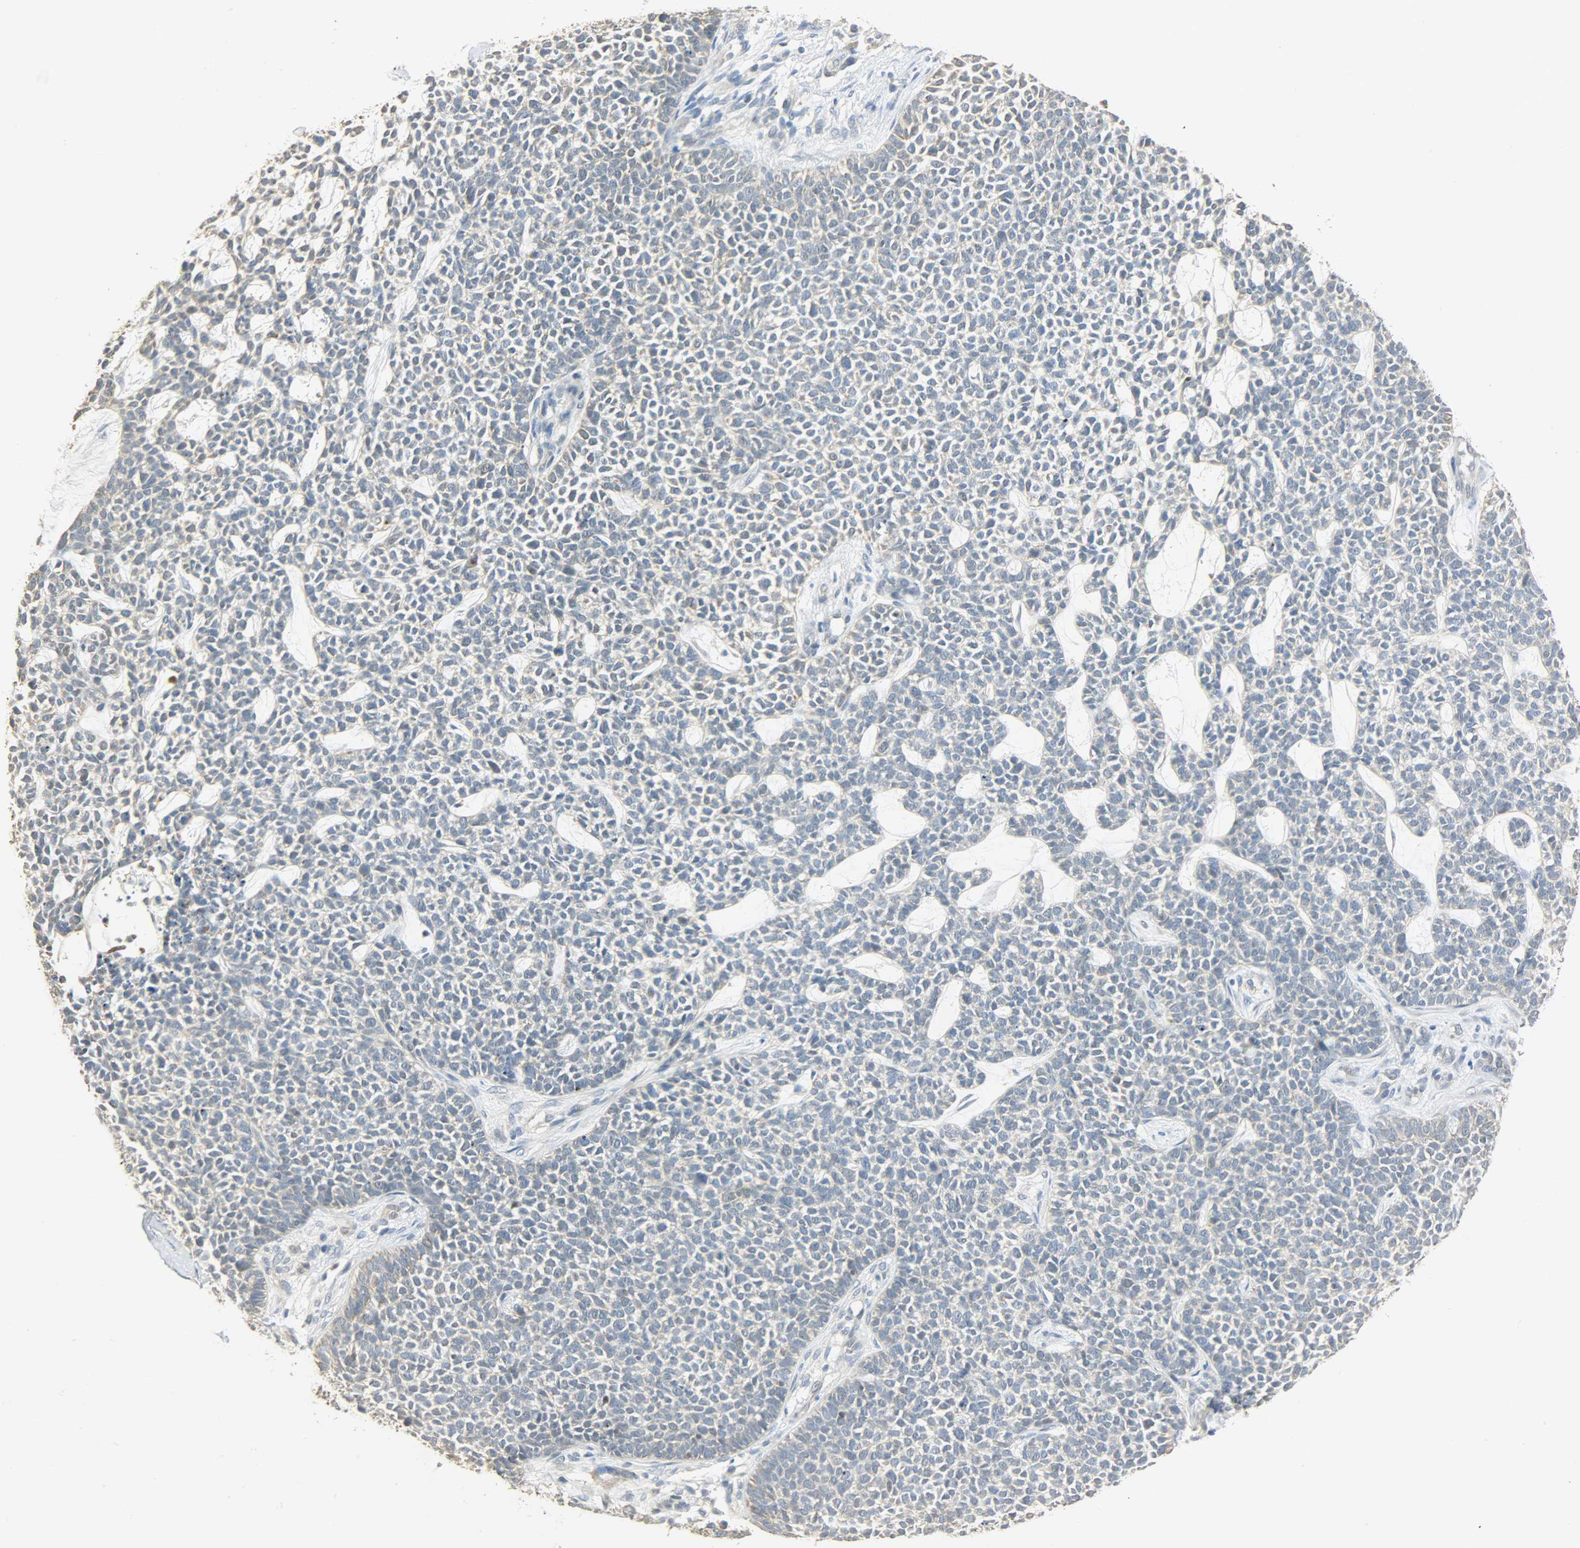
{"staining": {"intensity": "weak", "quantity": "25%-75%", "location": "cytoplasmic/membranous"}, "tissue": "skin cancer", "cell_type": "Tumor cells", "image_type": "cancer", "snomed": [{"axis": "morphology", "description": "Basal cell carcinoma"}, {"axis": "topography", "description": "Skin"}], "caption": "This photomicrograph reveals IHC staining of basal cell carcinoma (skin), with low weak cytoplasmic/membranous expression in about 25%-75% of tumor cells.", "gene": "USP13", "patient": {"sex": "female", "age": 84}}